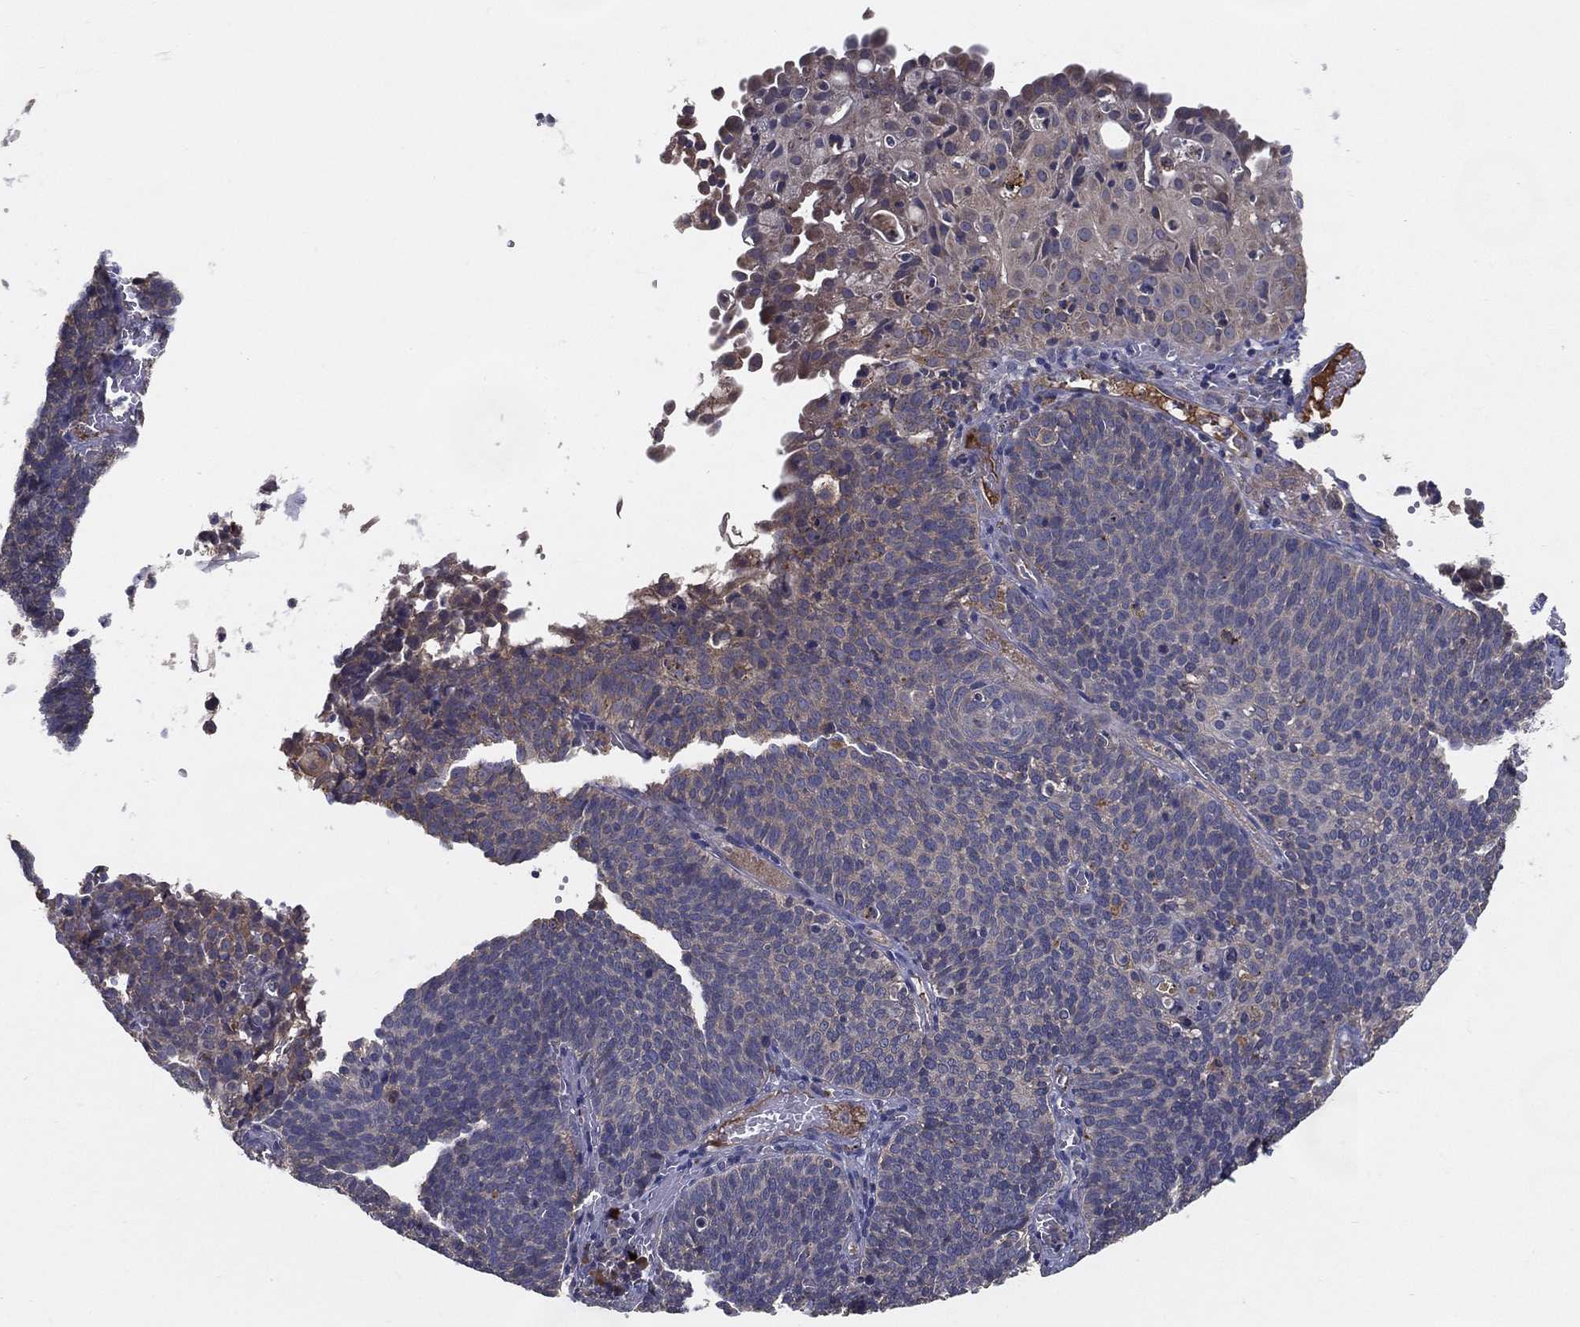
{"staining": {"intensity": "weak", "quantity": "<25%", "location": "cytoplasmic/membranous"}, "tissue": "cervical cancer", "cell_type": "Tumor cells", "image_type": "cancer", "snomed": [{"axis": "morphology", "description": "Normal tissue, NOS"}, {"axis": "morphology", "description": "Squamous cell carcinoma, NOS"}, {"axis": "topography", "description": "Cervix"}], "caption": "High magnification brightfield microscopy of cervical cancer (squamous cell carcinoma) stained with DAB (3,3'-diaminobenzidine) (brown) and counterstained with hematoxylin (blue): tumor cells show no significant expression.", "gene": "MT-ND1", "patient": {"sex": "female", "age": 39}}